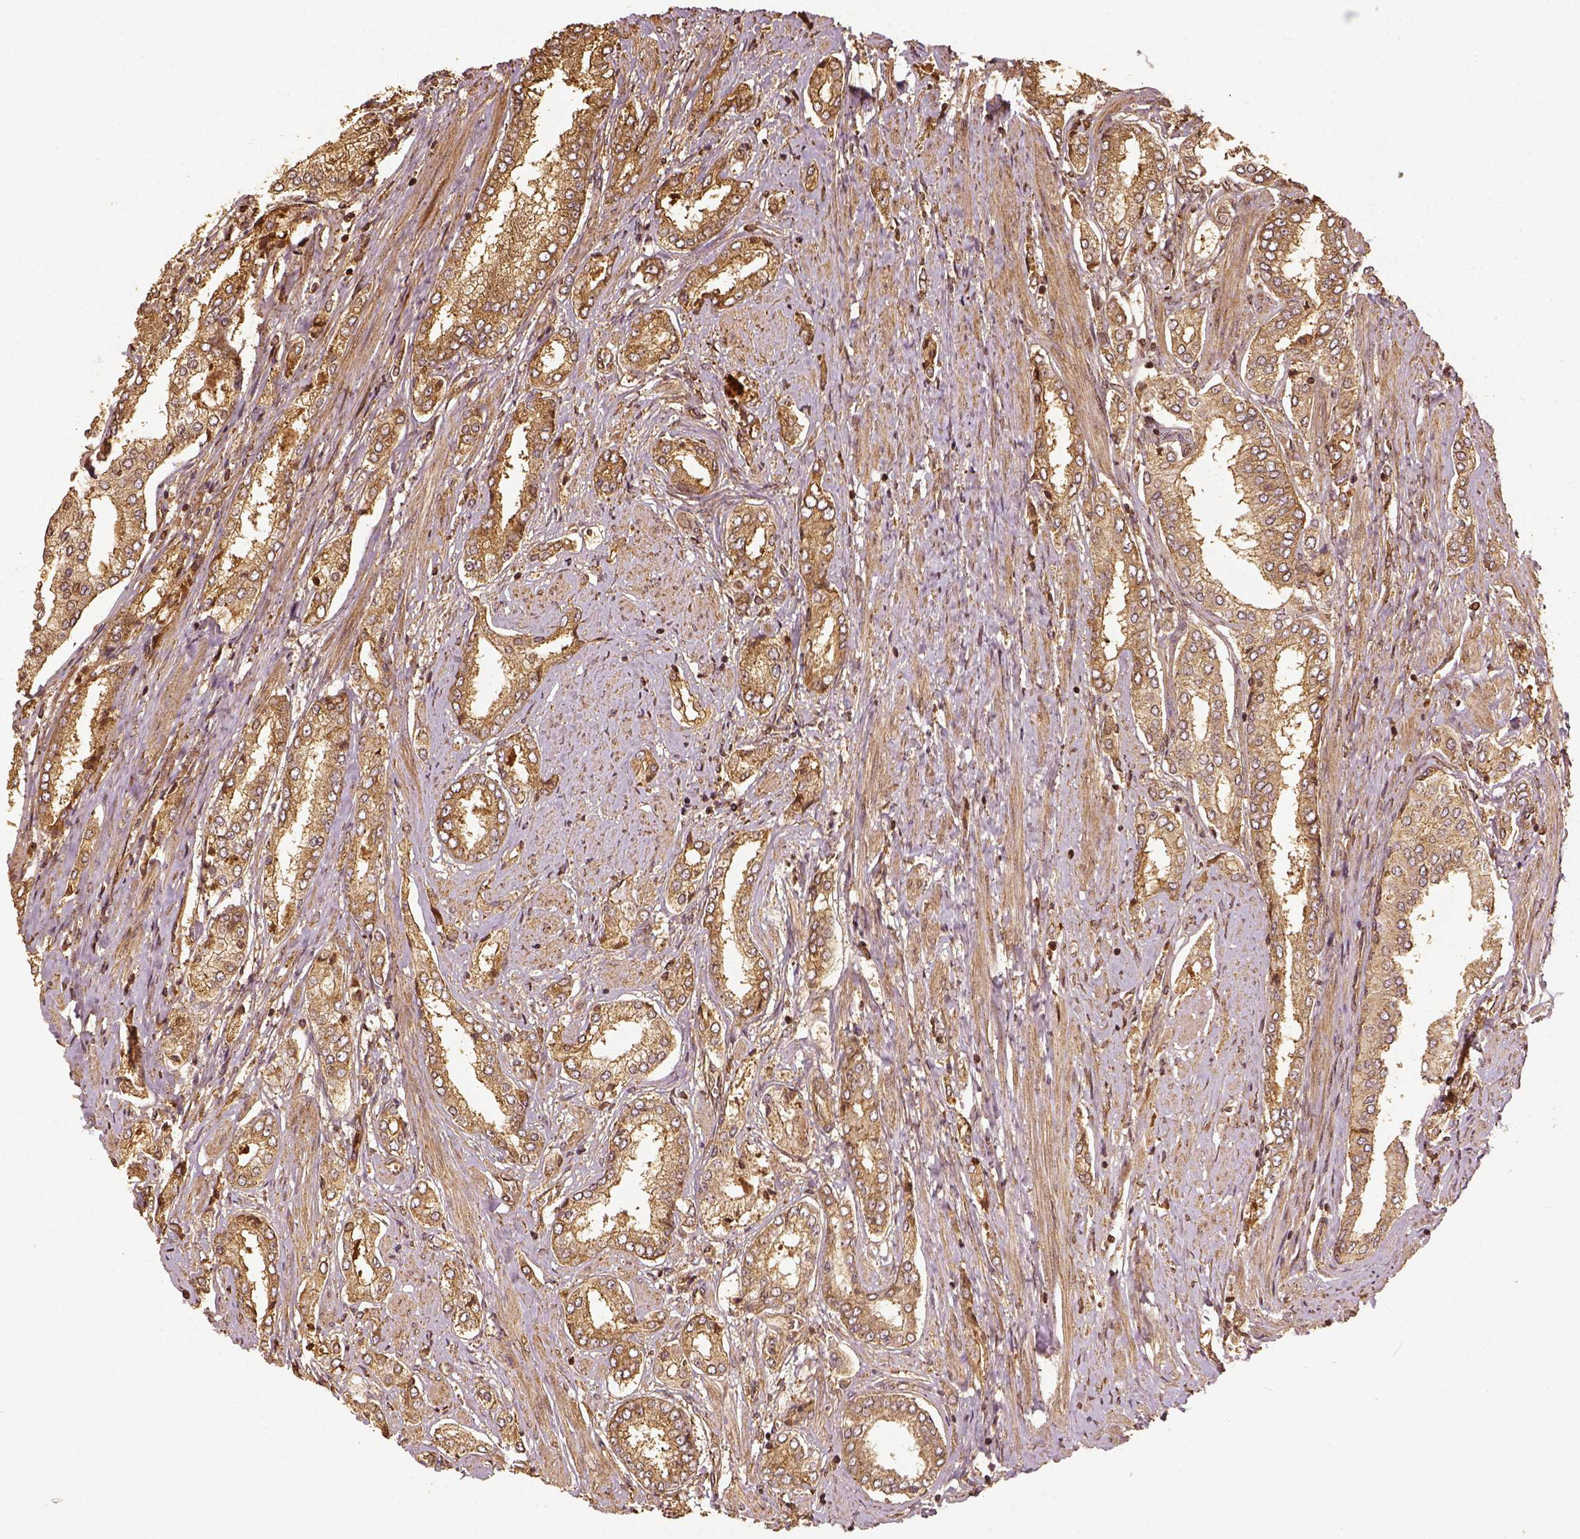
{"staining": {"intensity": "moderate", "quantity": ">75%", "location": "cytoplasmic/membranous"}, "tissue": "prostate cancer", "cell_type": "Tumor cells", "image_type": "cancer", "snomed": [{"axis": "morphology", "description": "Adenocarcinoma, NOS"}, {"axis": "topography", "description": "Prostate"}], "caption": "Adenocarcinoma (prostate) stained for a protein (brown) shows moderate cytoplasmic/membranous positive staining in about >75% of tumor cells.", "gene": "VEGFA", "patient": {"sex": "male", "age": 63}}